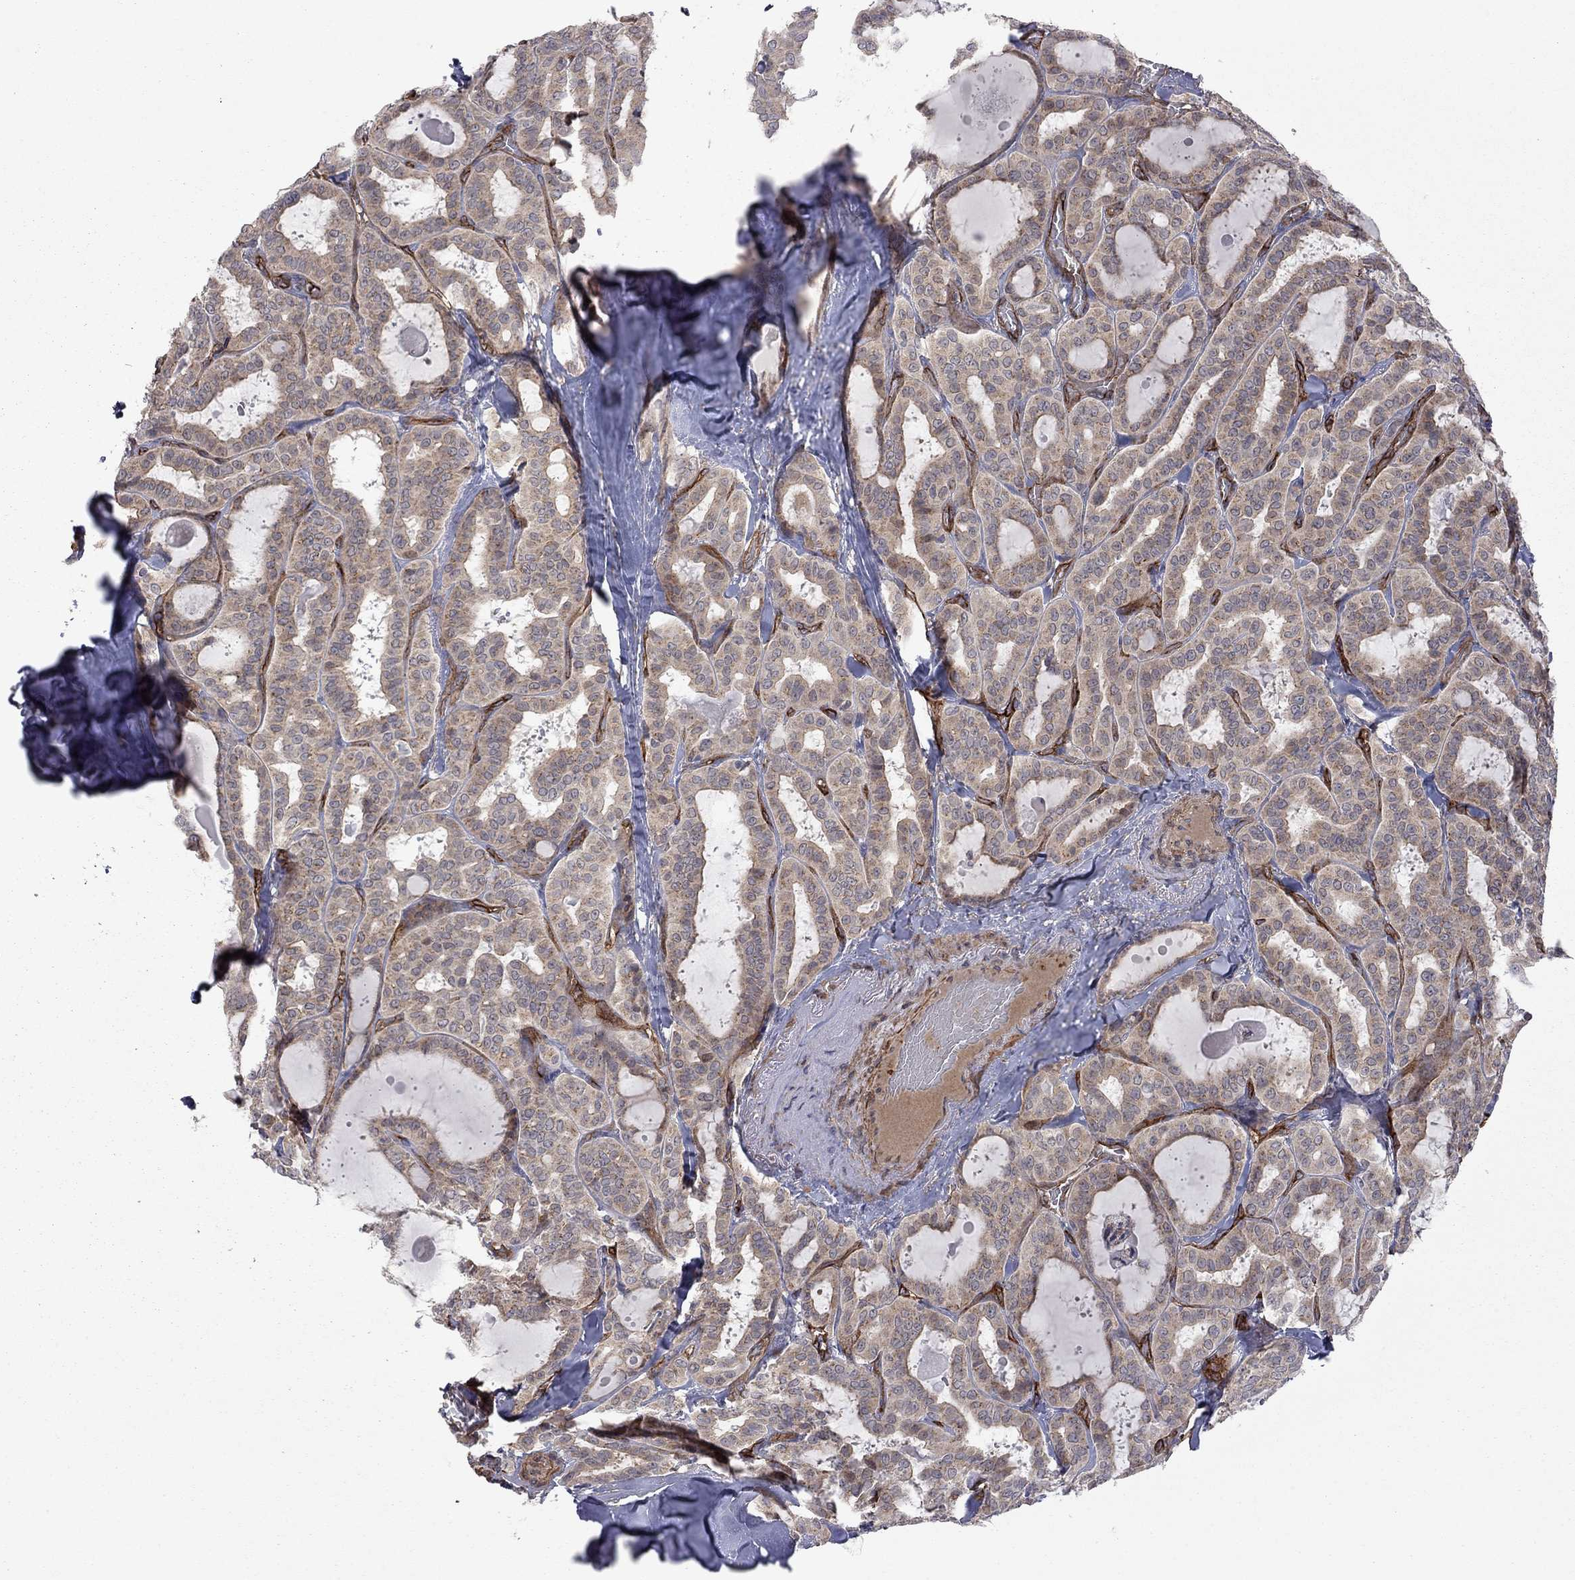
{"staining": {"intensity": "weak", "quantity": ">75%", "location": "cytoplasmic/membranous"}, "tissue": "thyroid cancer", "cell_type": "Tumor cells", "image_type": "cancer", "snomed": [{"axis": "morphology", "description": "Papillary adenocarcinoma, NOS"}, {"axis": "topography", "description": "Thyroid gland"}], "caption": "A low amount of weak cytoplasmic/membranous positivity is appreciated in approximately >75% of tumor cells in thyroid papillary adenocarcinoma tissue.", "gene": "EXOC3L2", "patient": {"sex": "female", "age": 39}}